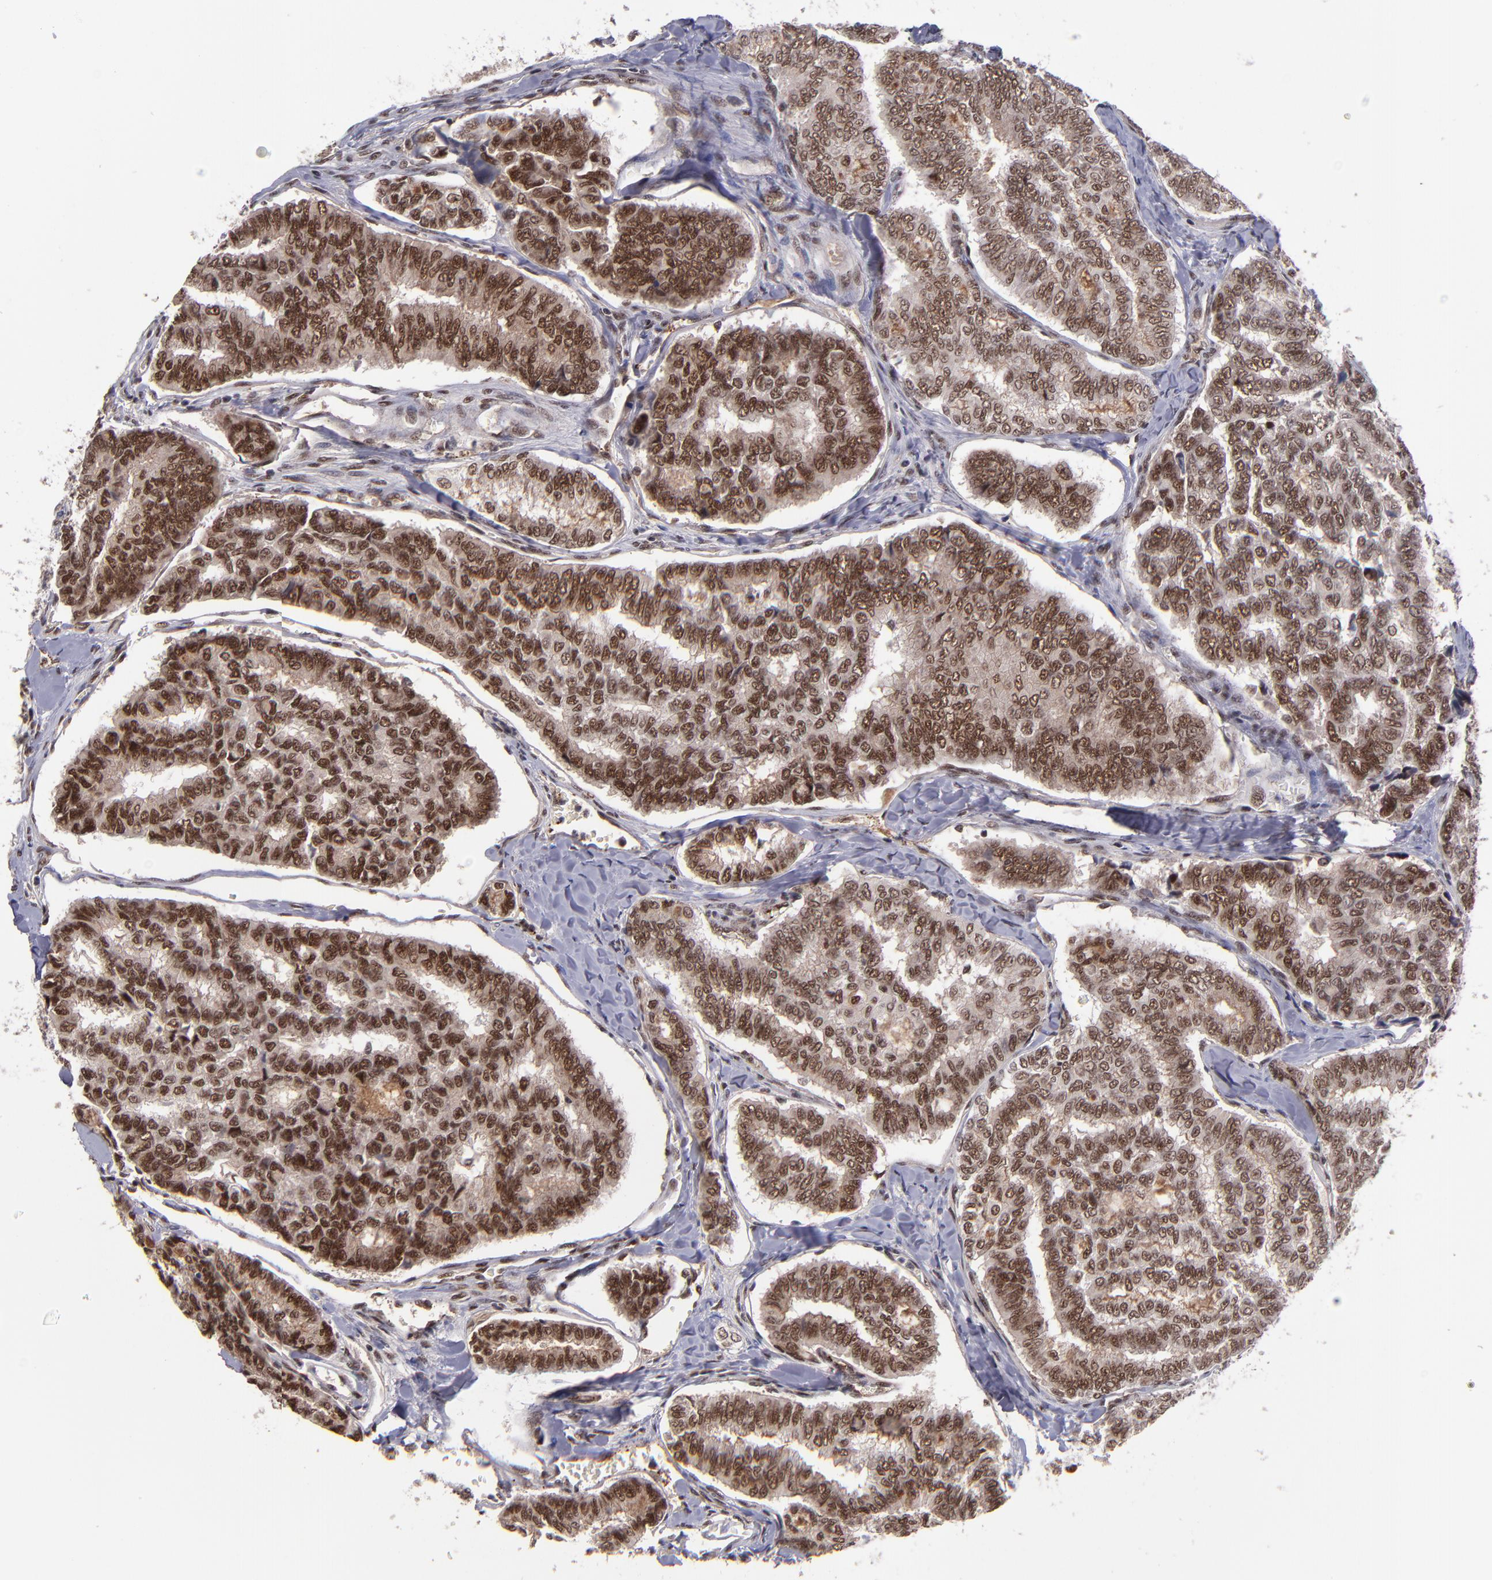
{"staining": {"intensity": "strong", "quantity": ">75%", "location": "nuclear"}, "tissue": "thyroid cancer", "cell_type": "Tumor cells", "image_type": "cancer", "snomed": [{"axis": "morphology", "description": "Papillary adenocarcinoma, NOS"}, {"axis": "topography", "description": "Thyroid gland"}], "caption": "Strong nuclear positivity for a protein is appreciated in approximately >75% of tumor cells of thyroid cancer using immunohistochemistry (IHC).", "gene": "EP300", "patient": {"sex": "female", "age": 35}}